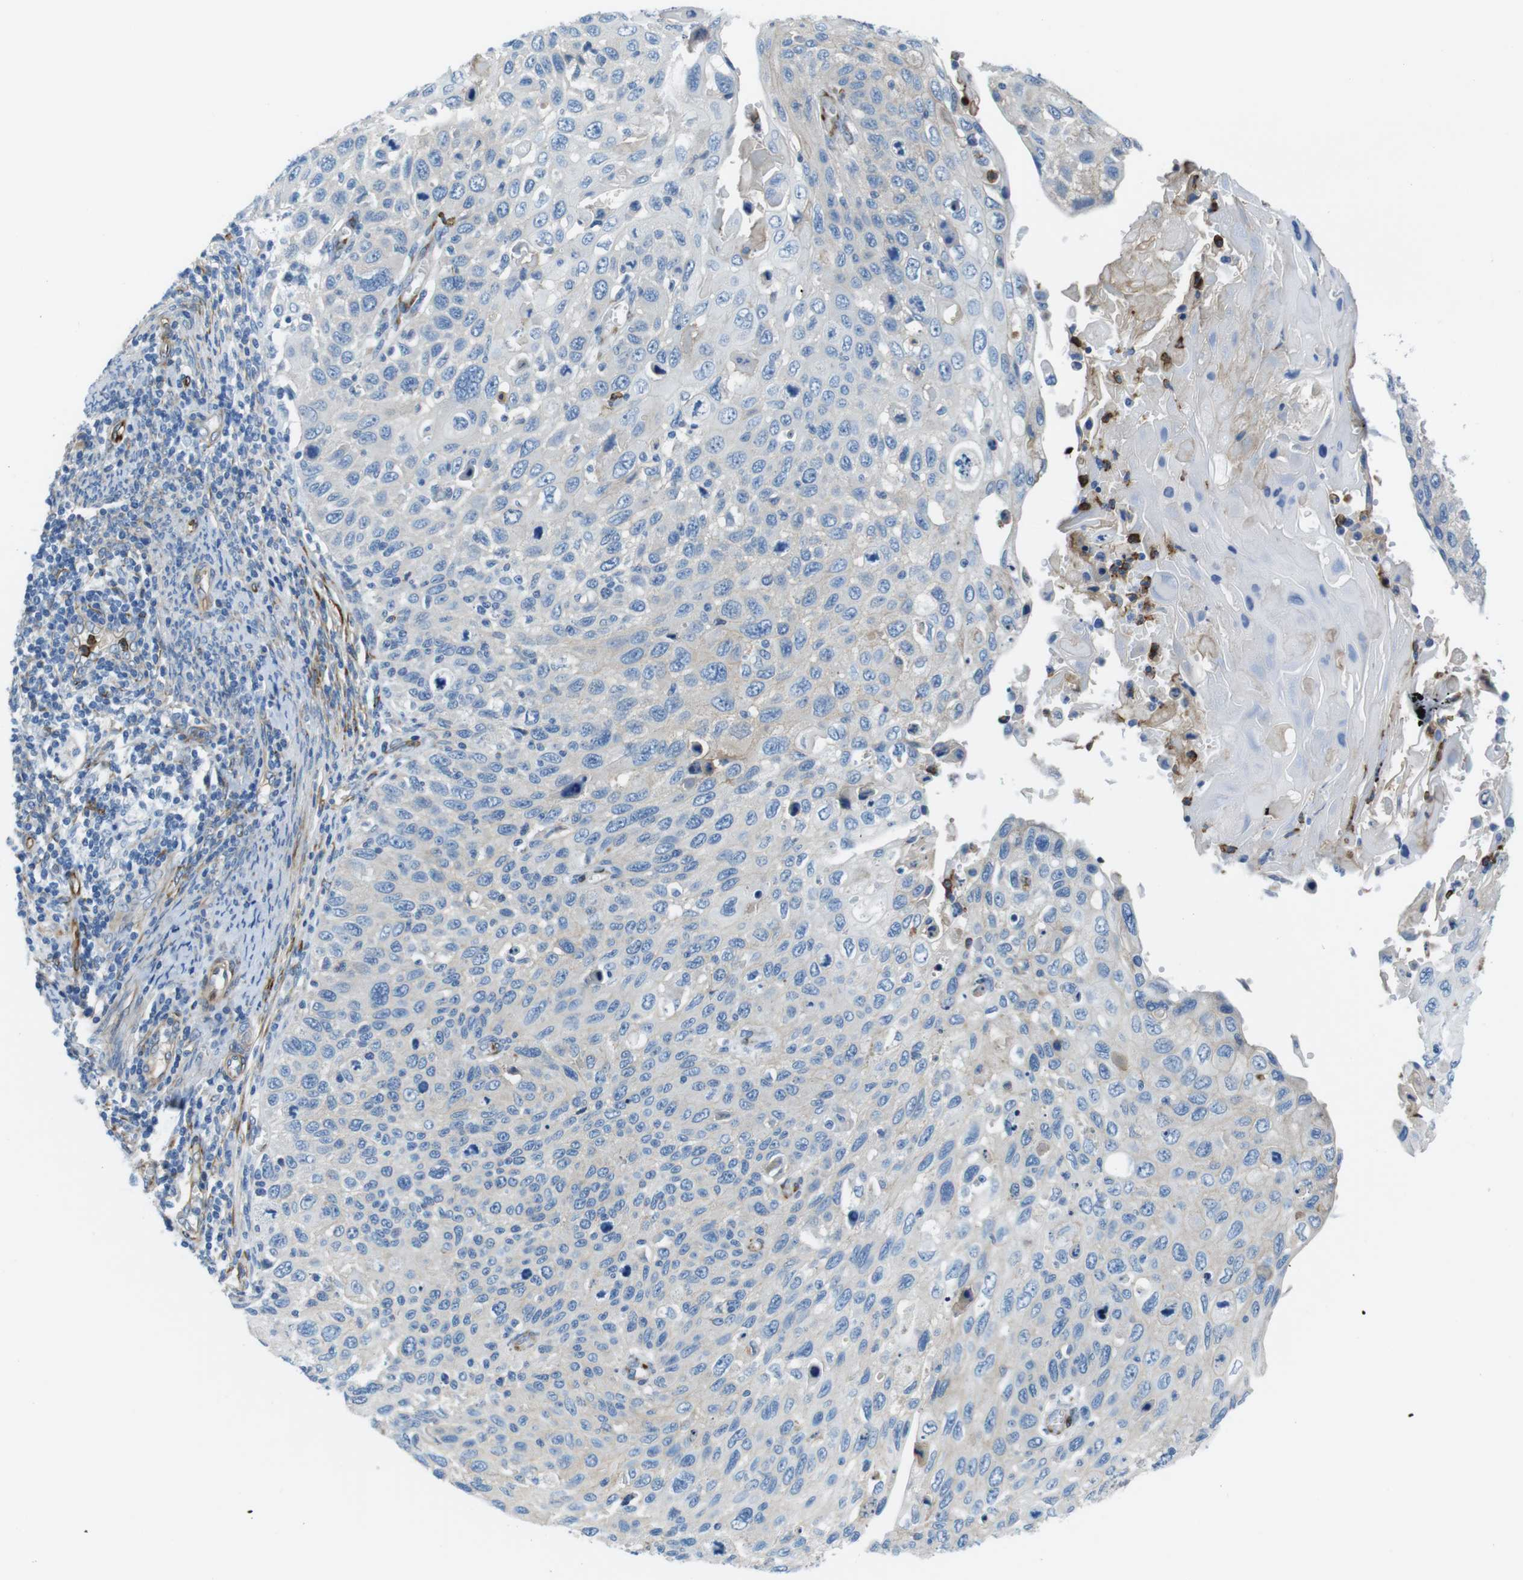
{"staining": {"intensity": "negative", "quantity": "none", "location": "none"}, "tissue": "cervical cancer", "cell_type": "Tumor cells", "image_type": "cancer", "snomed": [{"axis": "morphology", "description": "Squamous cell carcinoma, NOS"}, {"axis": "topography", "description": "Cervix"}], "caption": "Immunohistochemistry (IHC) of cervical cancer shows no staining in tumor cells.", "gene": "EMP2", "patient": {"sex": "female", "age": 70}}